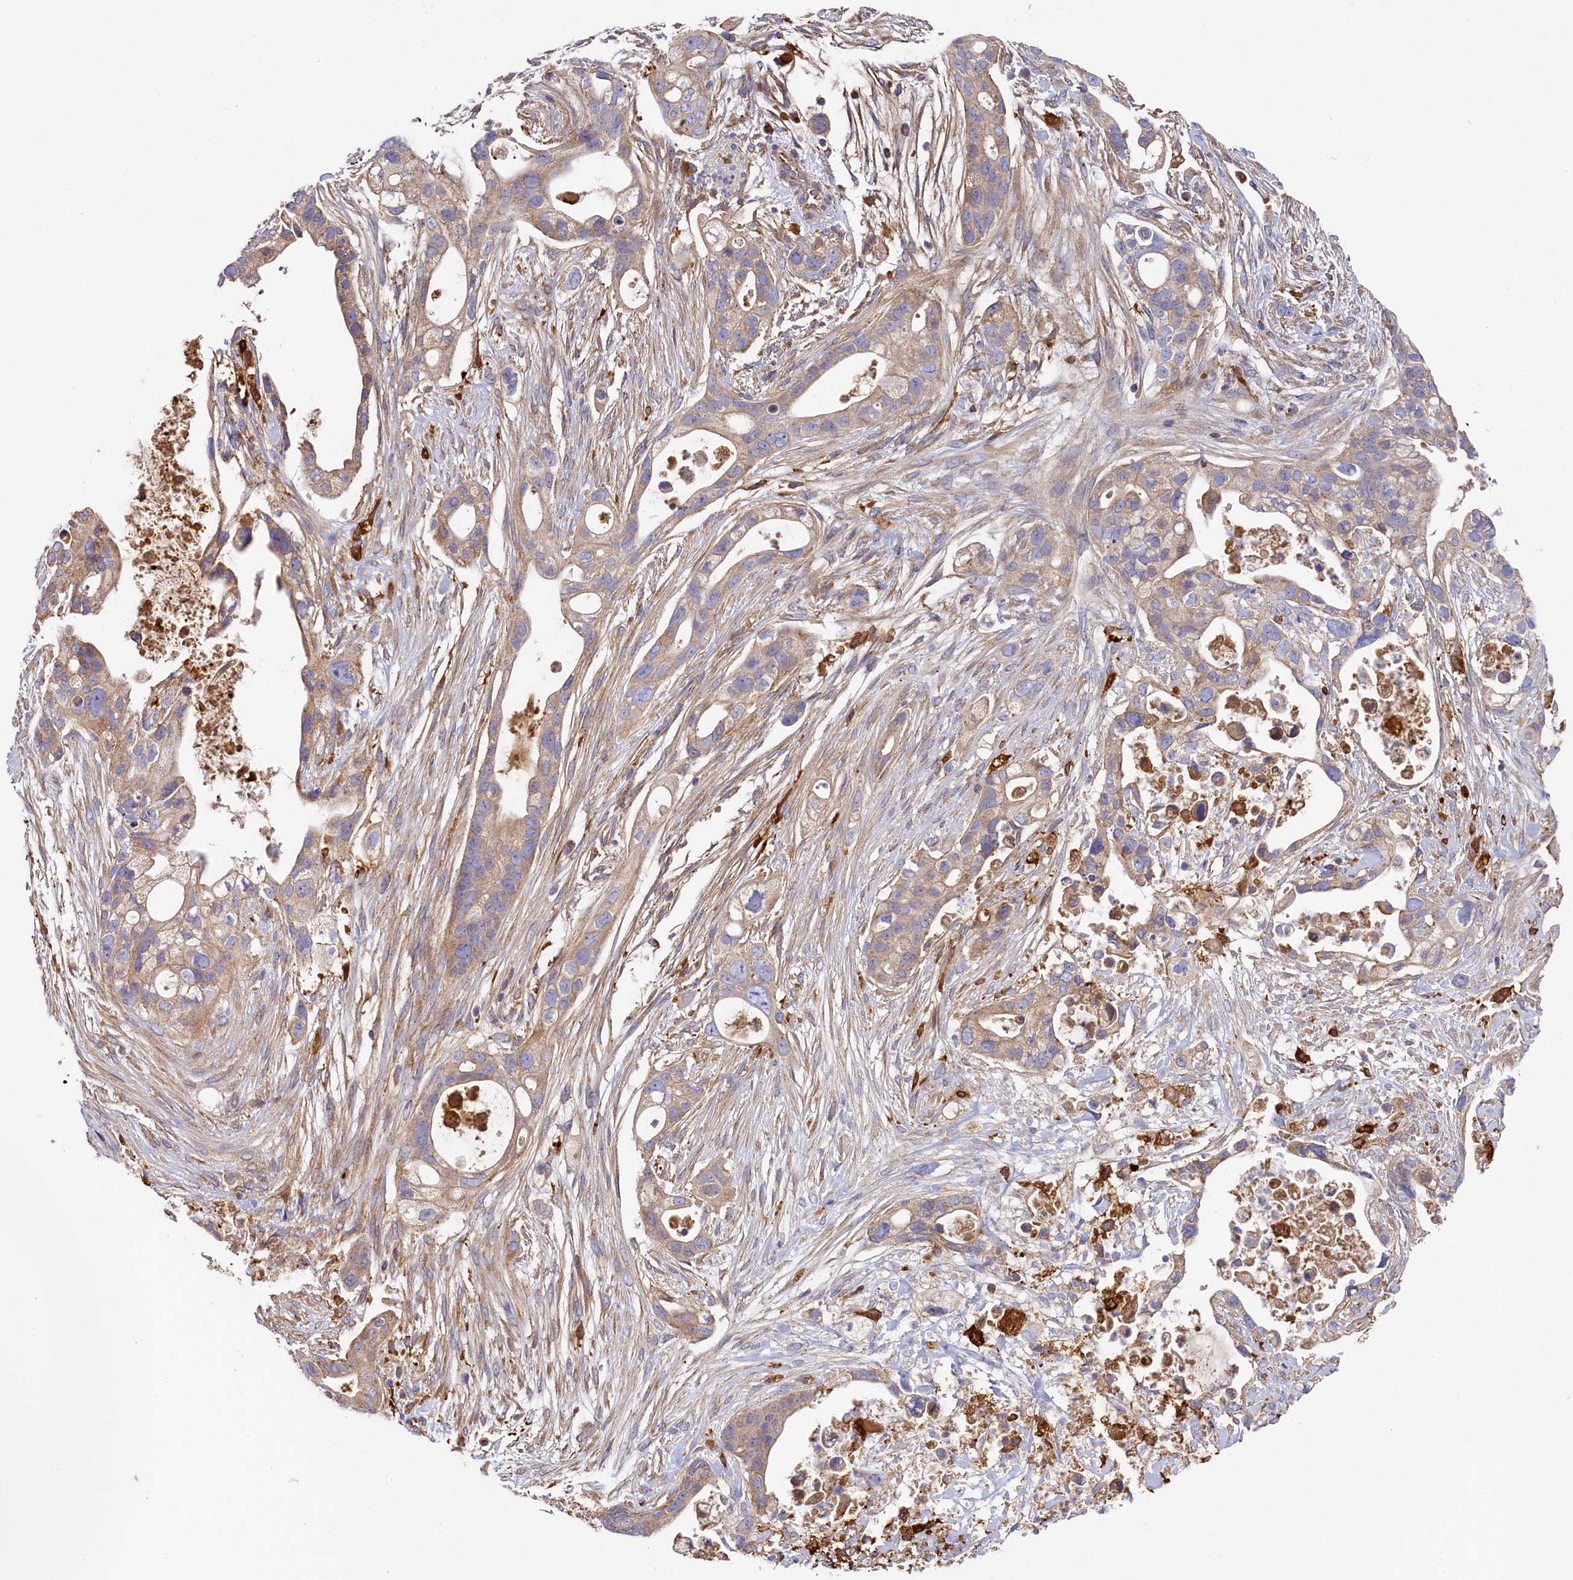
{"staining": {"intensity": "weak", "quantity": "25%-75%", "location": "cytoplasmic/membranous"}, "tissue": "pancreatic cancer", "cell_type": "Tumor cells", "image_type": "cancer", "snomed": [{"axis": "morphology", "description": "Adenocarcinoma, NOS"}, {"axis": "topography", "description": "Pancreas"}], "caption": "Protein staining of adenocarcinoma (pancreatic) tissue exhibits weak cytoplasmic/membranous staining in approximately 25%-75% of tumor cells.", "gene": "SEC31B", "patient": {"sex": "male", "age": 53}}